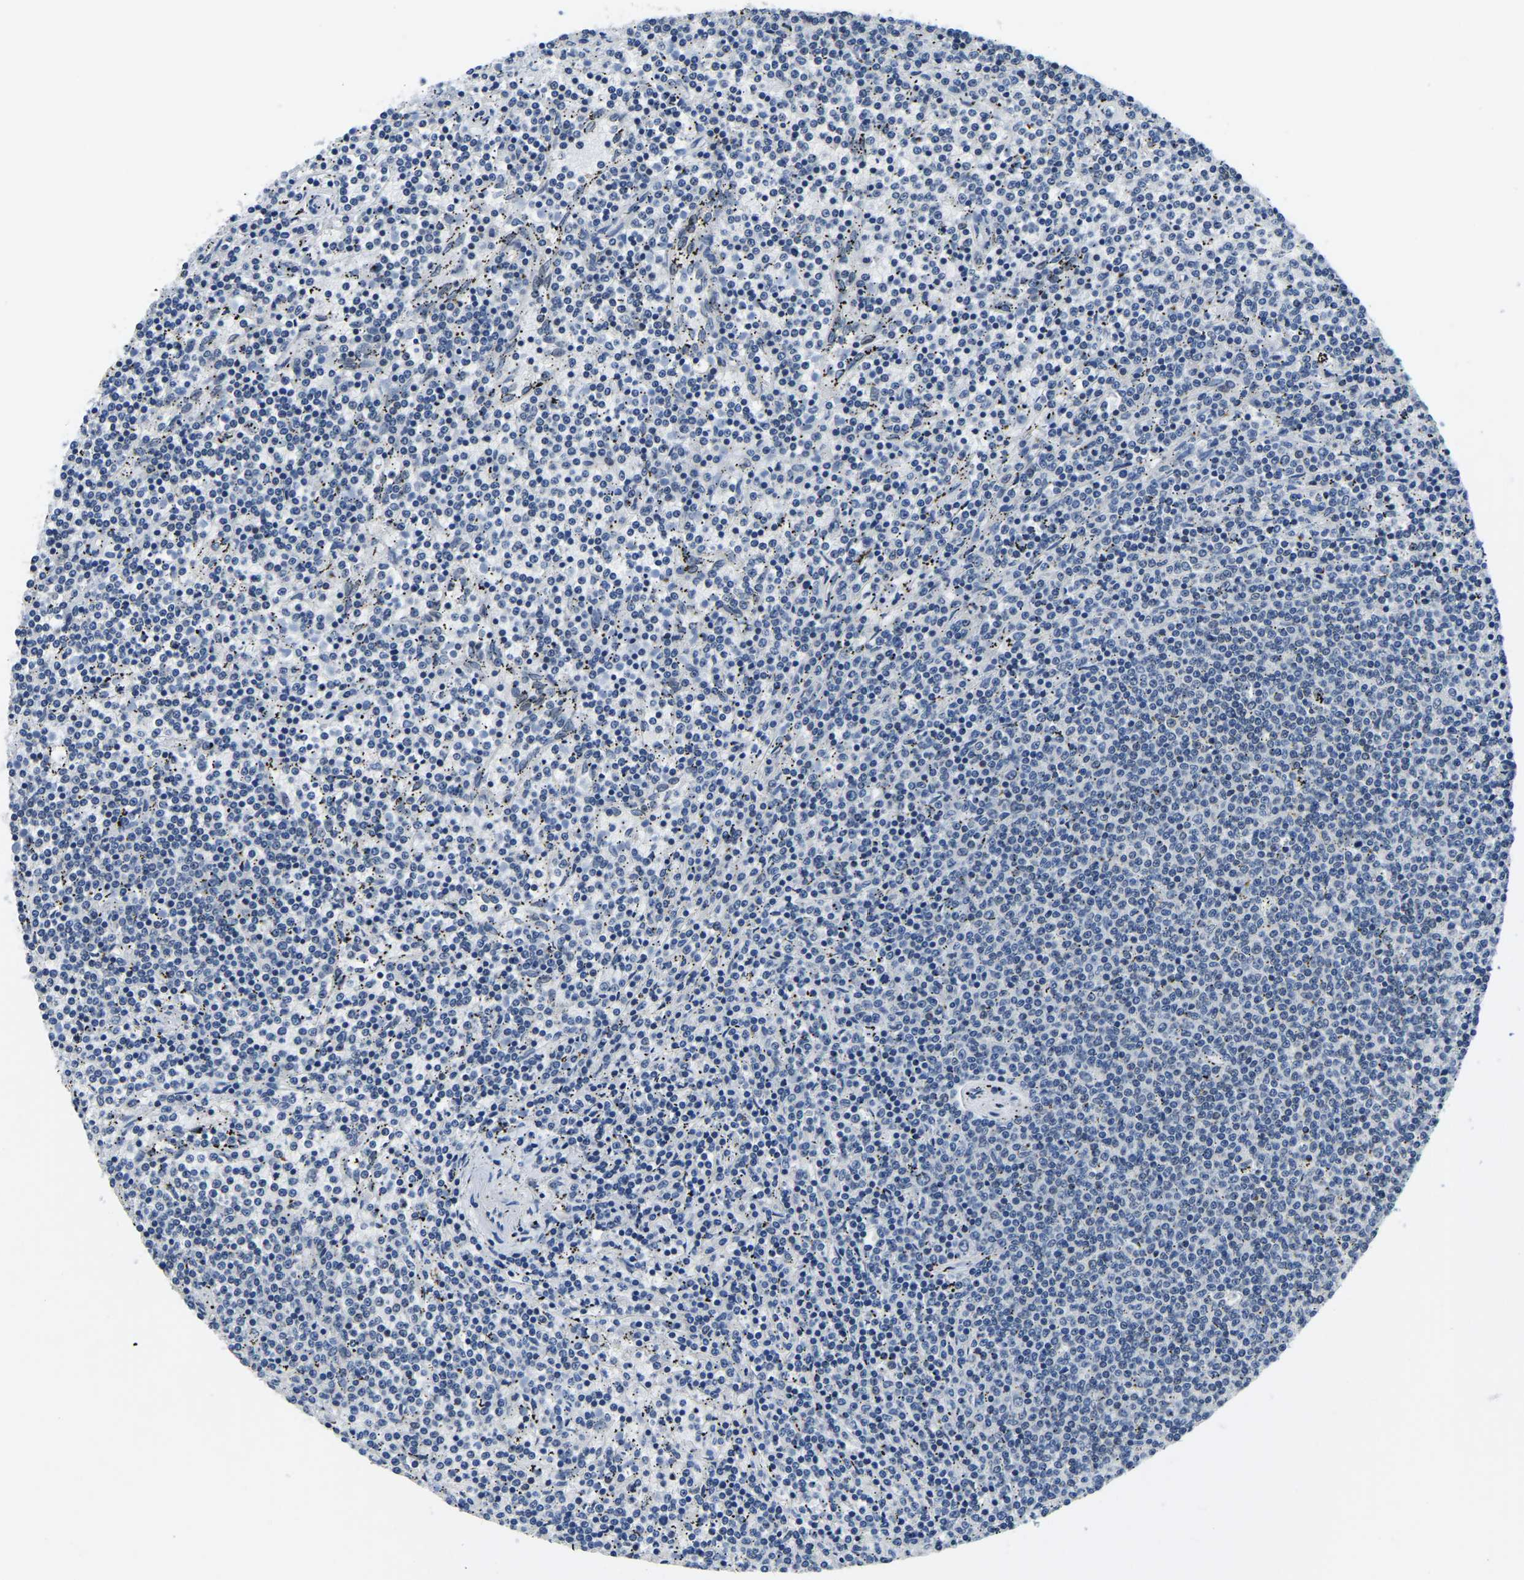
{"staining": {"intensity": "negative", "quantity": "none", "location": "none"}, "tissue": "lymphoma", "cell_type": "Tumor cells", "image_type": "cancer", "snomed": [{"axis": "morphology", "description": "Malignant lymphoma, non-Hodgkin's type, Low grade"}, {"axis": "topography", "description": "Spleen"}], "caption": "An IHC histopathology image of lymphoma is shown. There is no staining in tumor cells of lymphoma. Brightfield microscopy of immunohistochemistry stained with DAB (brown) and hematoxylin (blue), captured at high magnification.", "gene": "RANBP2", "patient": {"sex": "female", "age": 50}}